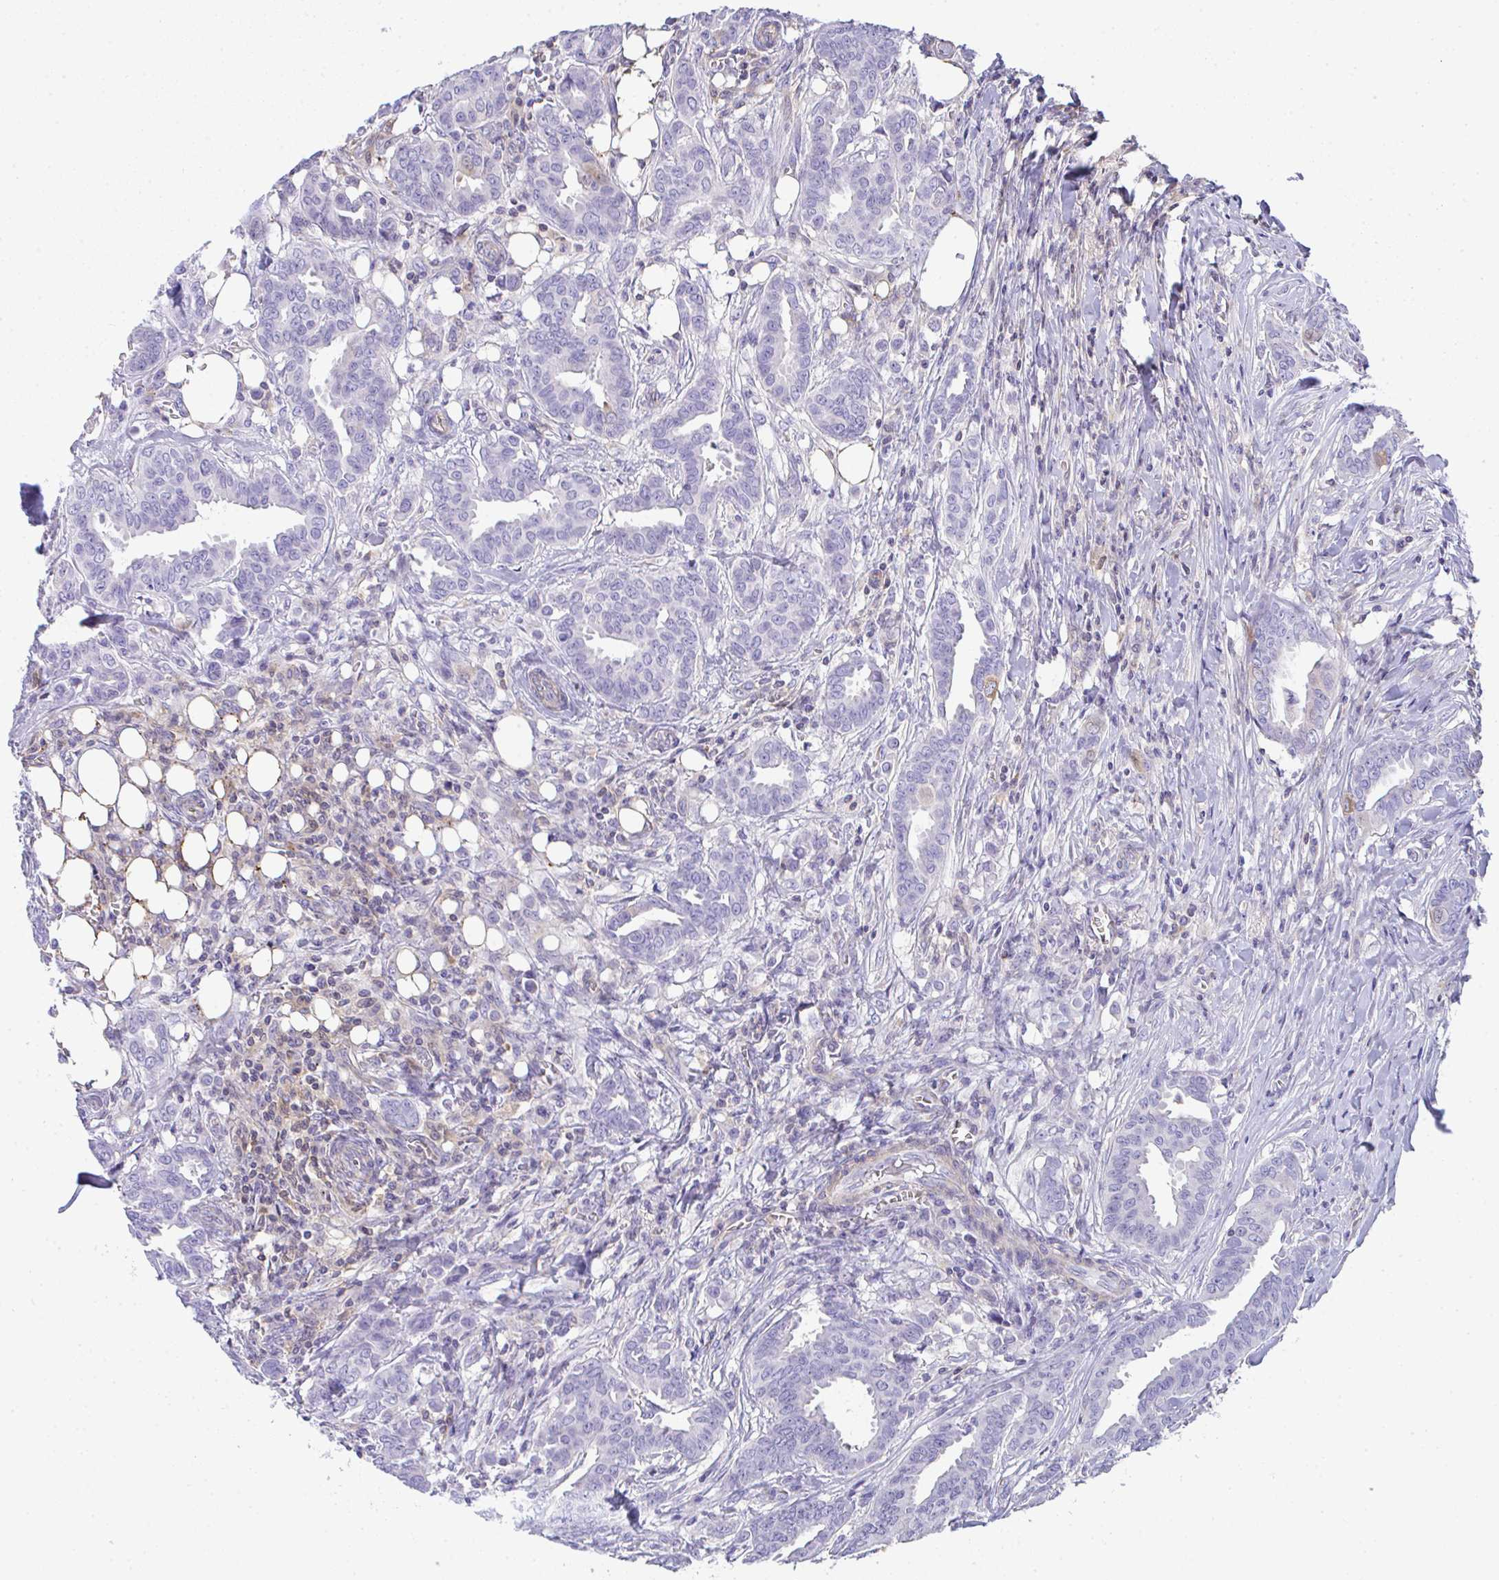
{"staining": {"intensity": "negative", "quantity": "none", "location": "none"}, "tissue": "breast cancer", "cell_type": "Tumor cells", "image_type": "cancer", "snomed": [{"axis": "morphology", "description": "Duct carcinoma"}, {"axis": "topography", "description": "Breast"}], "caption": "IHC of human breast cancer demonstrates no staining in tumor cells.", "gene": "TNFAIP8", "patient": {"sex": "female", "age": 45}}